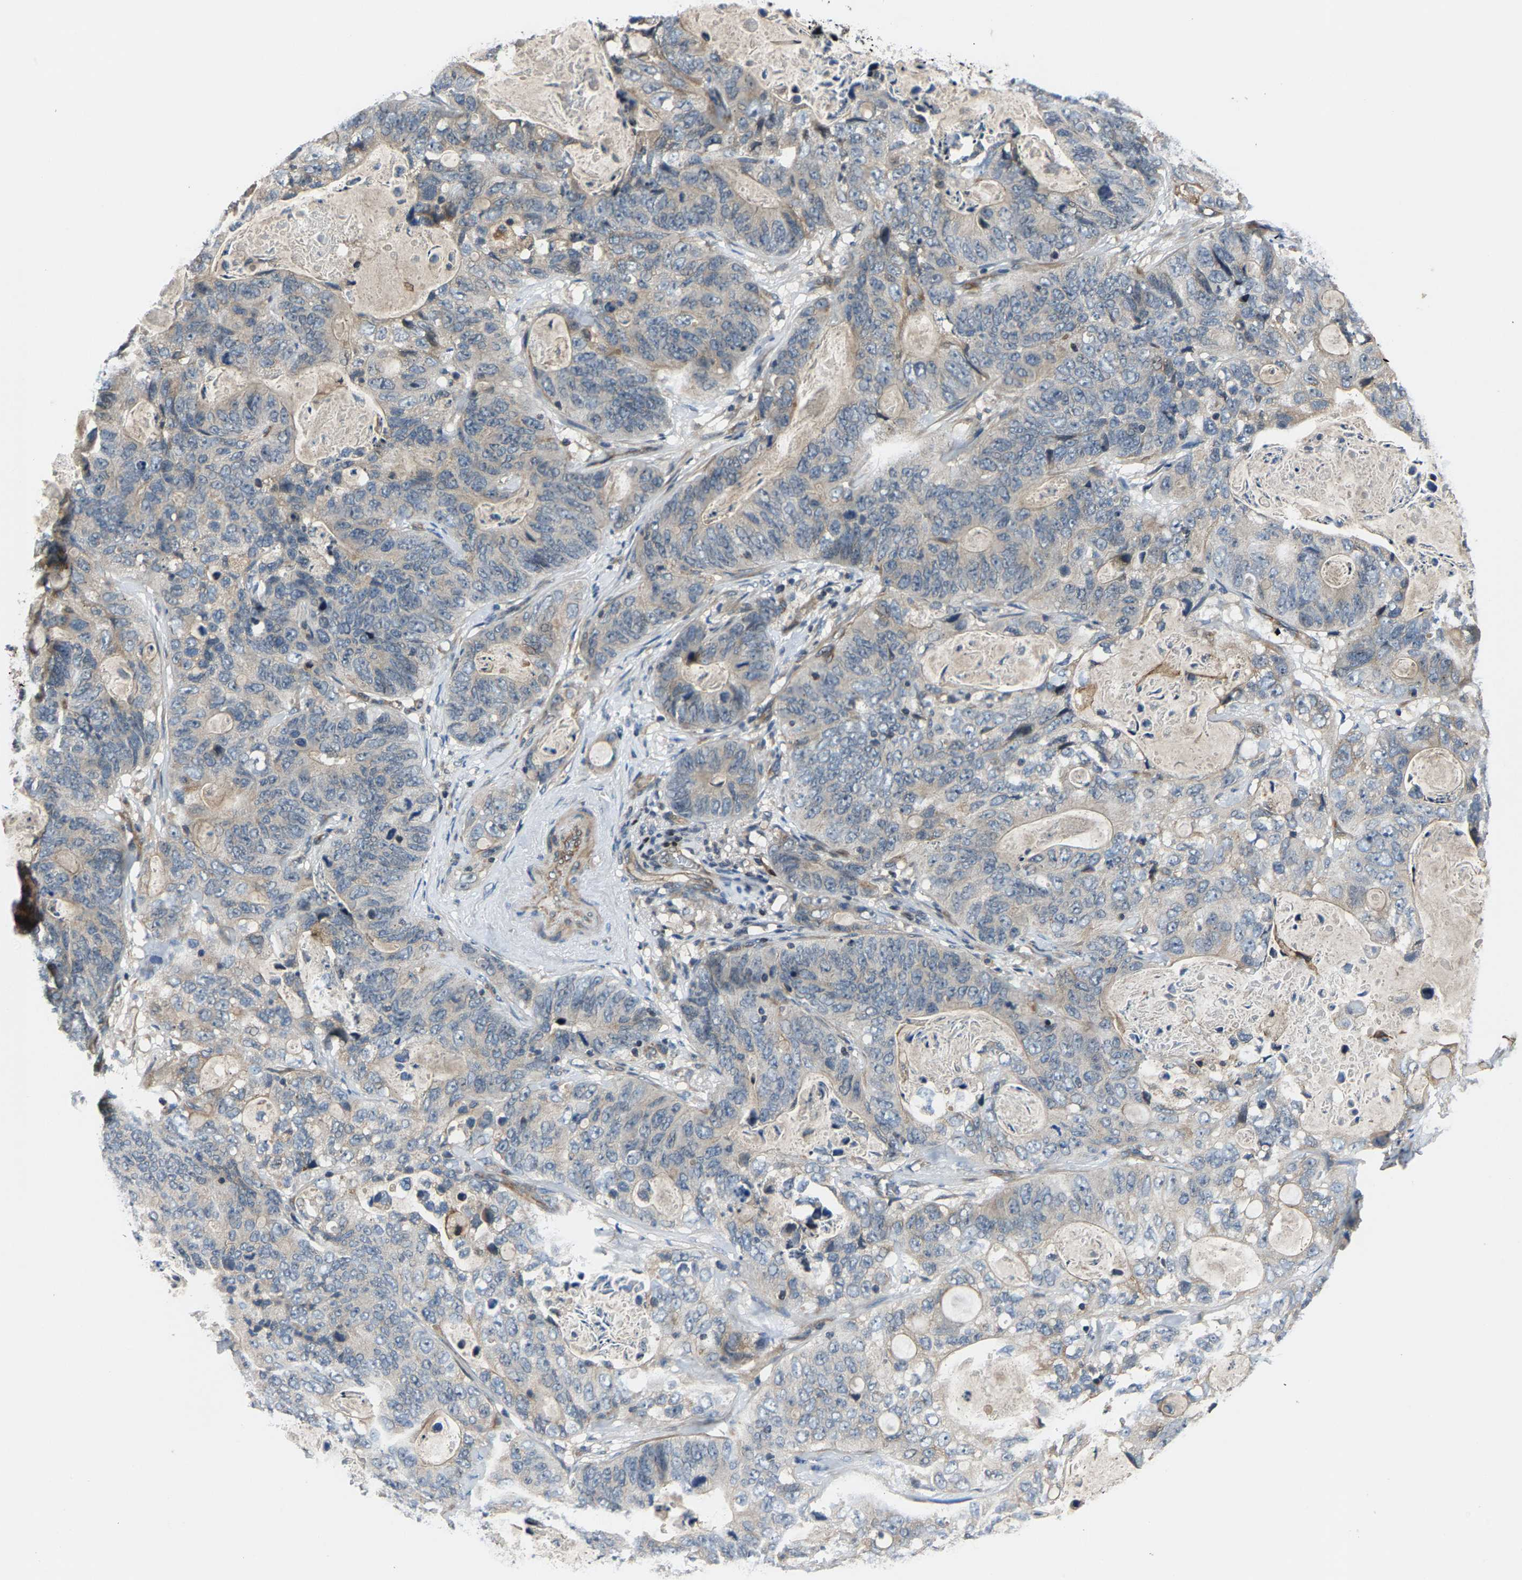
{"staining": {"intensity": "negative", "quantity": "none", "location": "none"}, "tissue": "stomach cancer", "cell_type": "Tumor cells", "image_type": "cancer", "snomed": [{"axis": "morphology", "description": "Normal tissue, NOS"}, {"axis": "morphology", "description": "Adenocarcinoma, NOS"}, {"axis": "topography", "description": "Stomach"}], "caption": "DAB (3,3'-diaminobenzidine) immunohistochemical staining of human stomach cancer reveals no significant expression in tumor cells.", "gene": "AGBL3", "patient": {"sex": "female", "age": 89}}